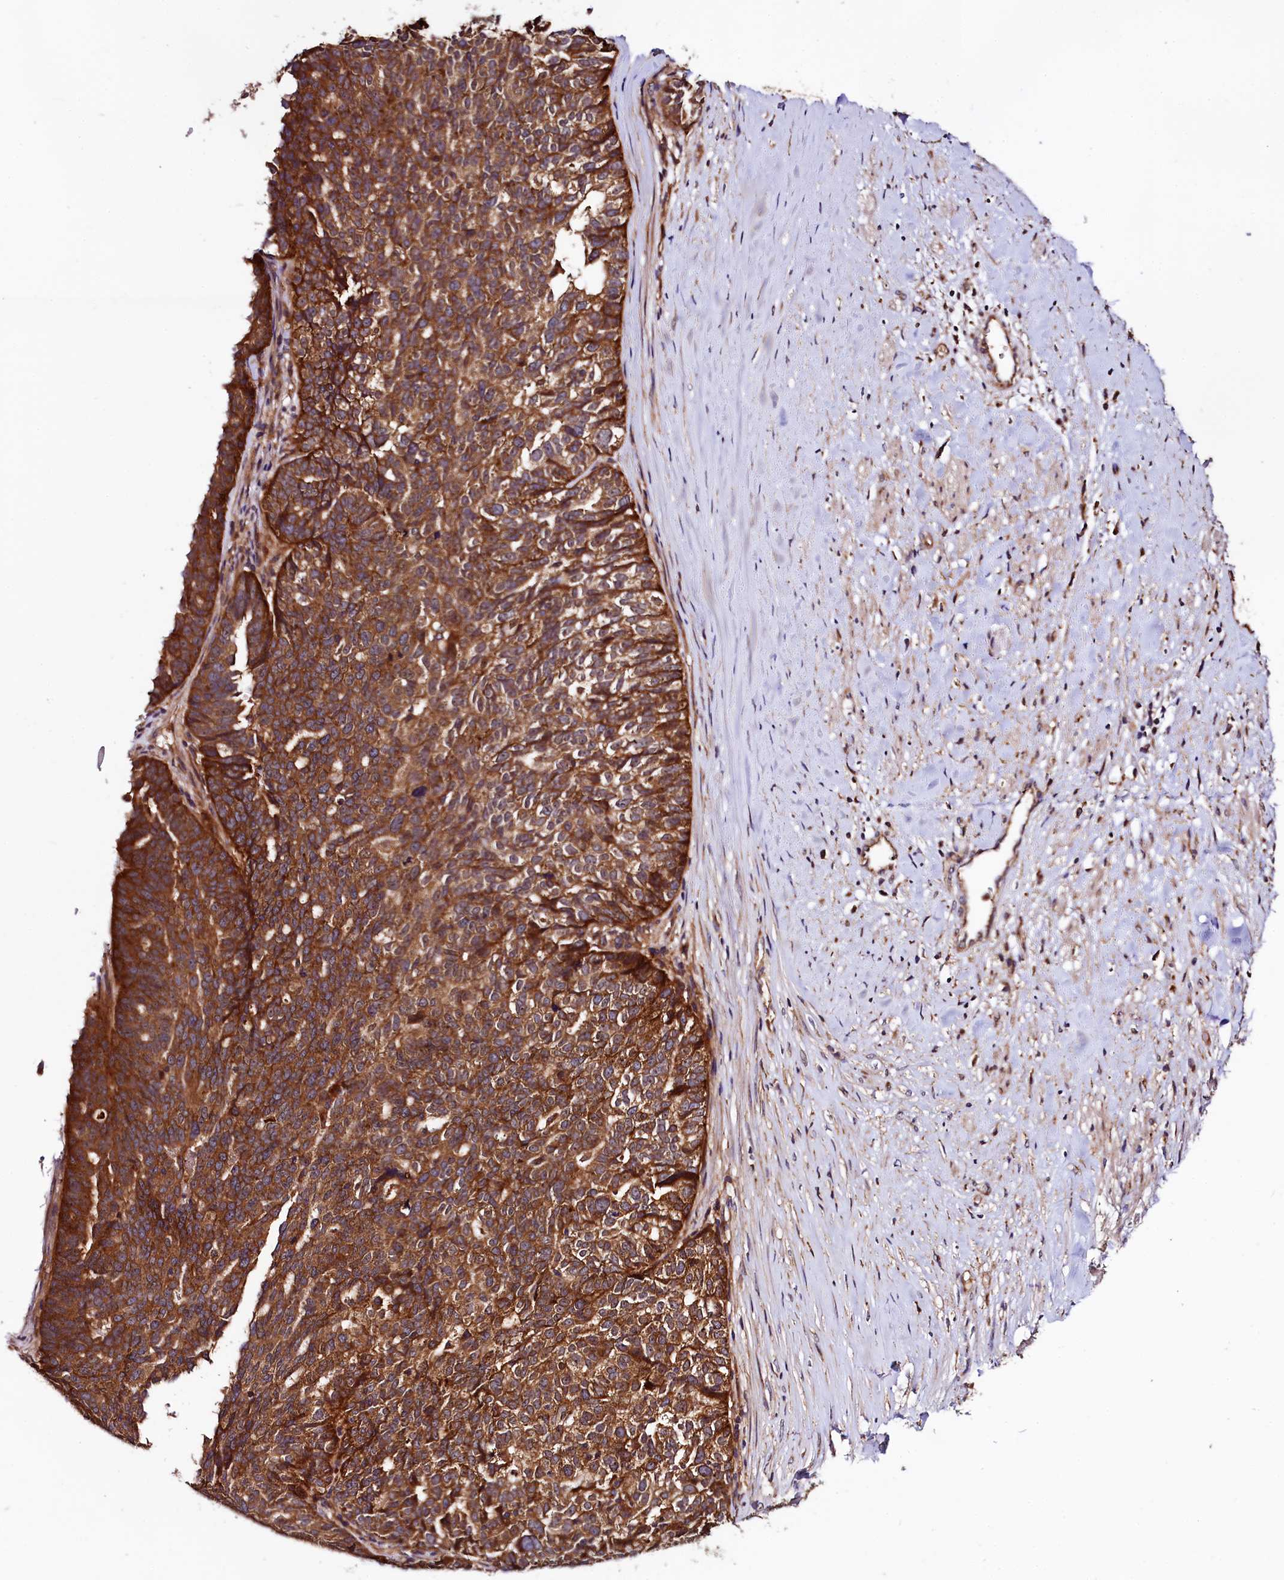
{"staining": {"intensity": "strong", "quantity": ">75%", "location": "cytoplasmic/membranous"}, "tissue": "ovarian cancer", "cell_type": "Tumor cells", "image_type": "cancer", "snomed": [{"axis": "morphology", "description": "Cystadenocarcinoma, serous, NOS"}, {"axis": "topography", "description": "Ovary"}], "caption": "This image exhibits IHC staining of human ovarian cancer, with high strong cytoplasmic/membranous staining in approximately >75% of tumor cells.", "gene": "VPS35", "patient": {"sex": "female", "age": 59}}